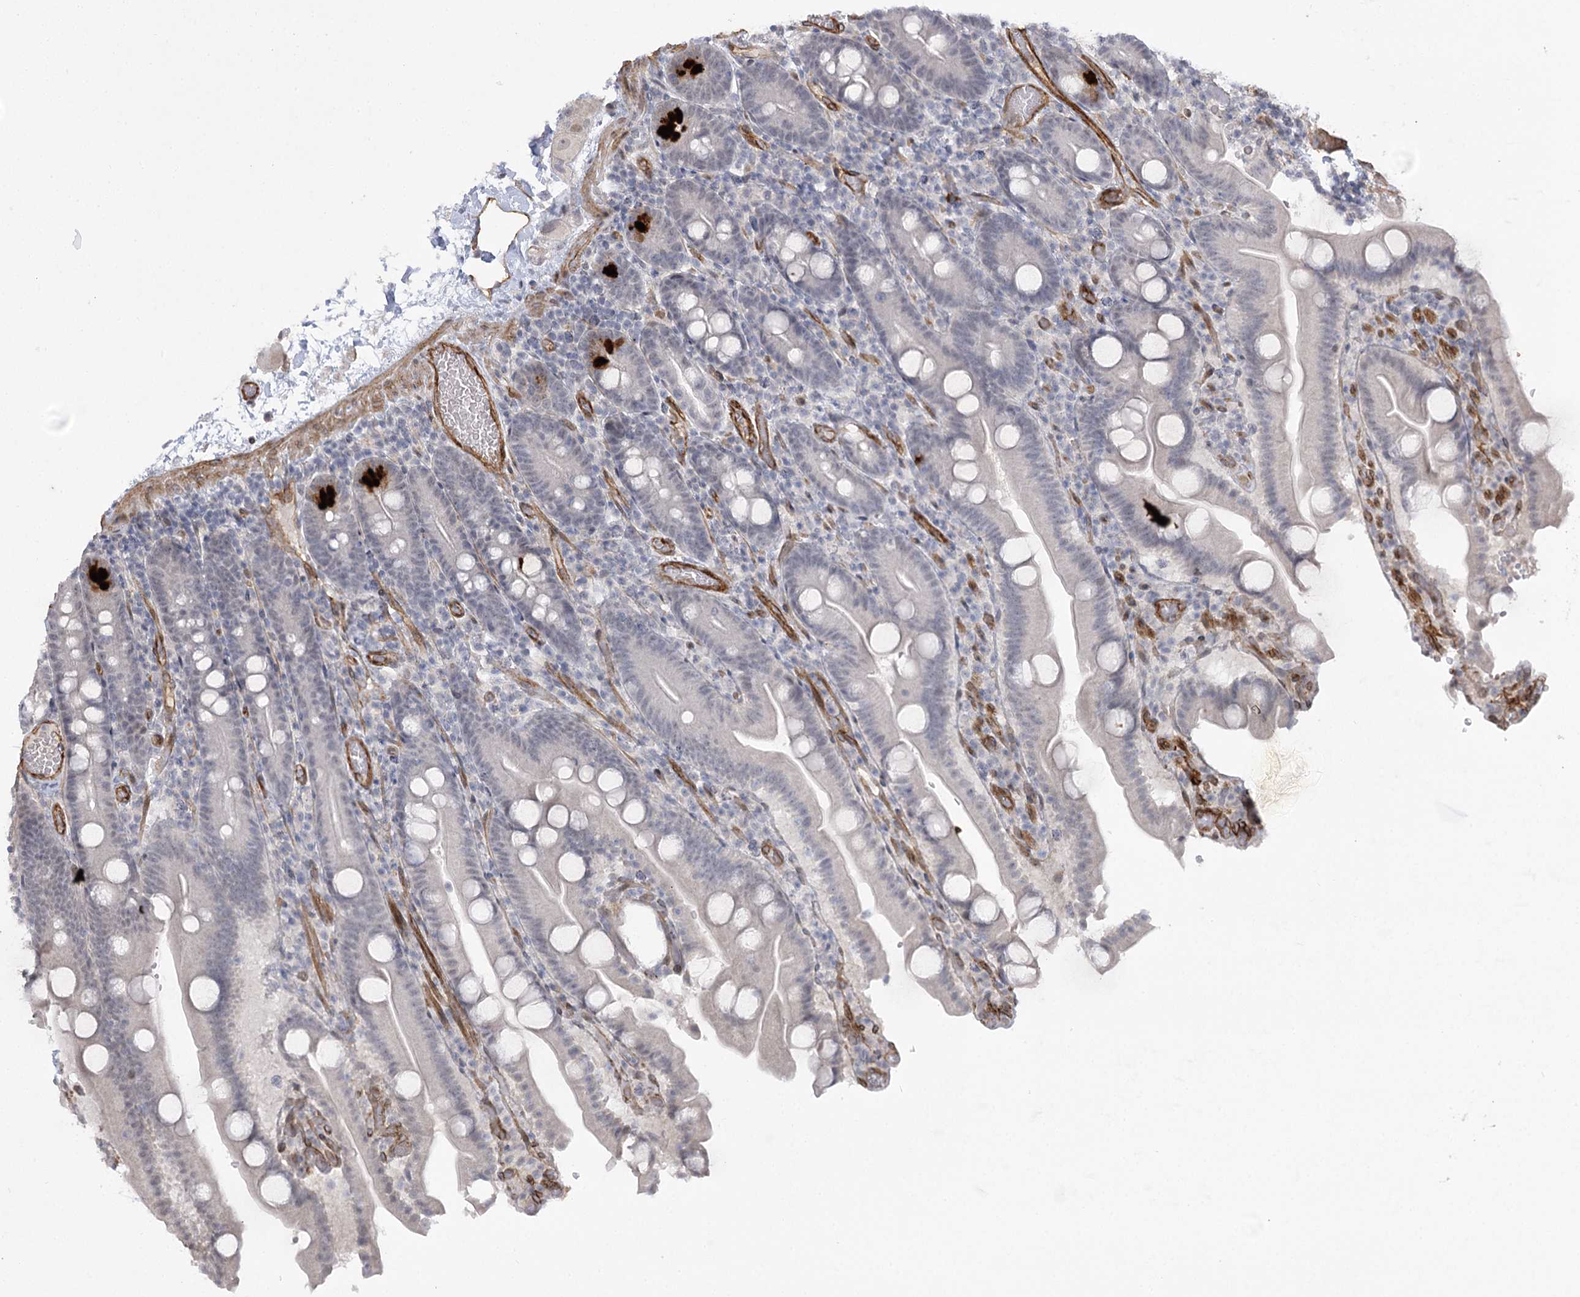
{"staining": {"intensity": "strong", "quantity": "<25%", "location": "cytoplasmic/membranous"}, "tissue": "duodenum", "cell_type": "Glandular cells", "image_type": "normal", "snomed": [{"axis": "morphology", "description": "Normal tissue, NOS"}, {"axis": "topography", "description": "Duodenum"}], "caption": "This image displays unremarkable duodenum stained with immunohistochemistry to label a protein in brown. The cytoplasmic/membranous of glandular cells show strong positivity for the protein. Nuclei are counter-stained blue.", "gene": "AMTN", "patient": {"sex": "male", "age": 55}}